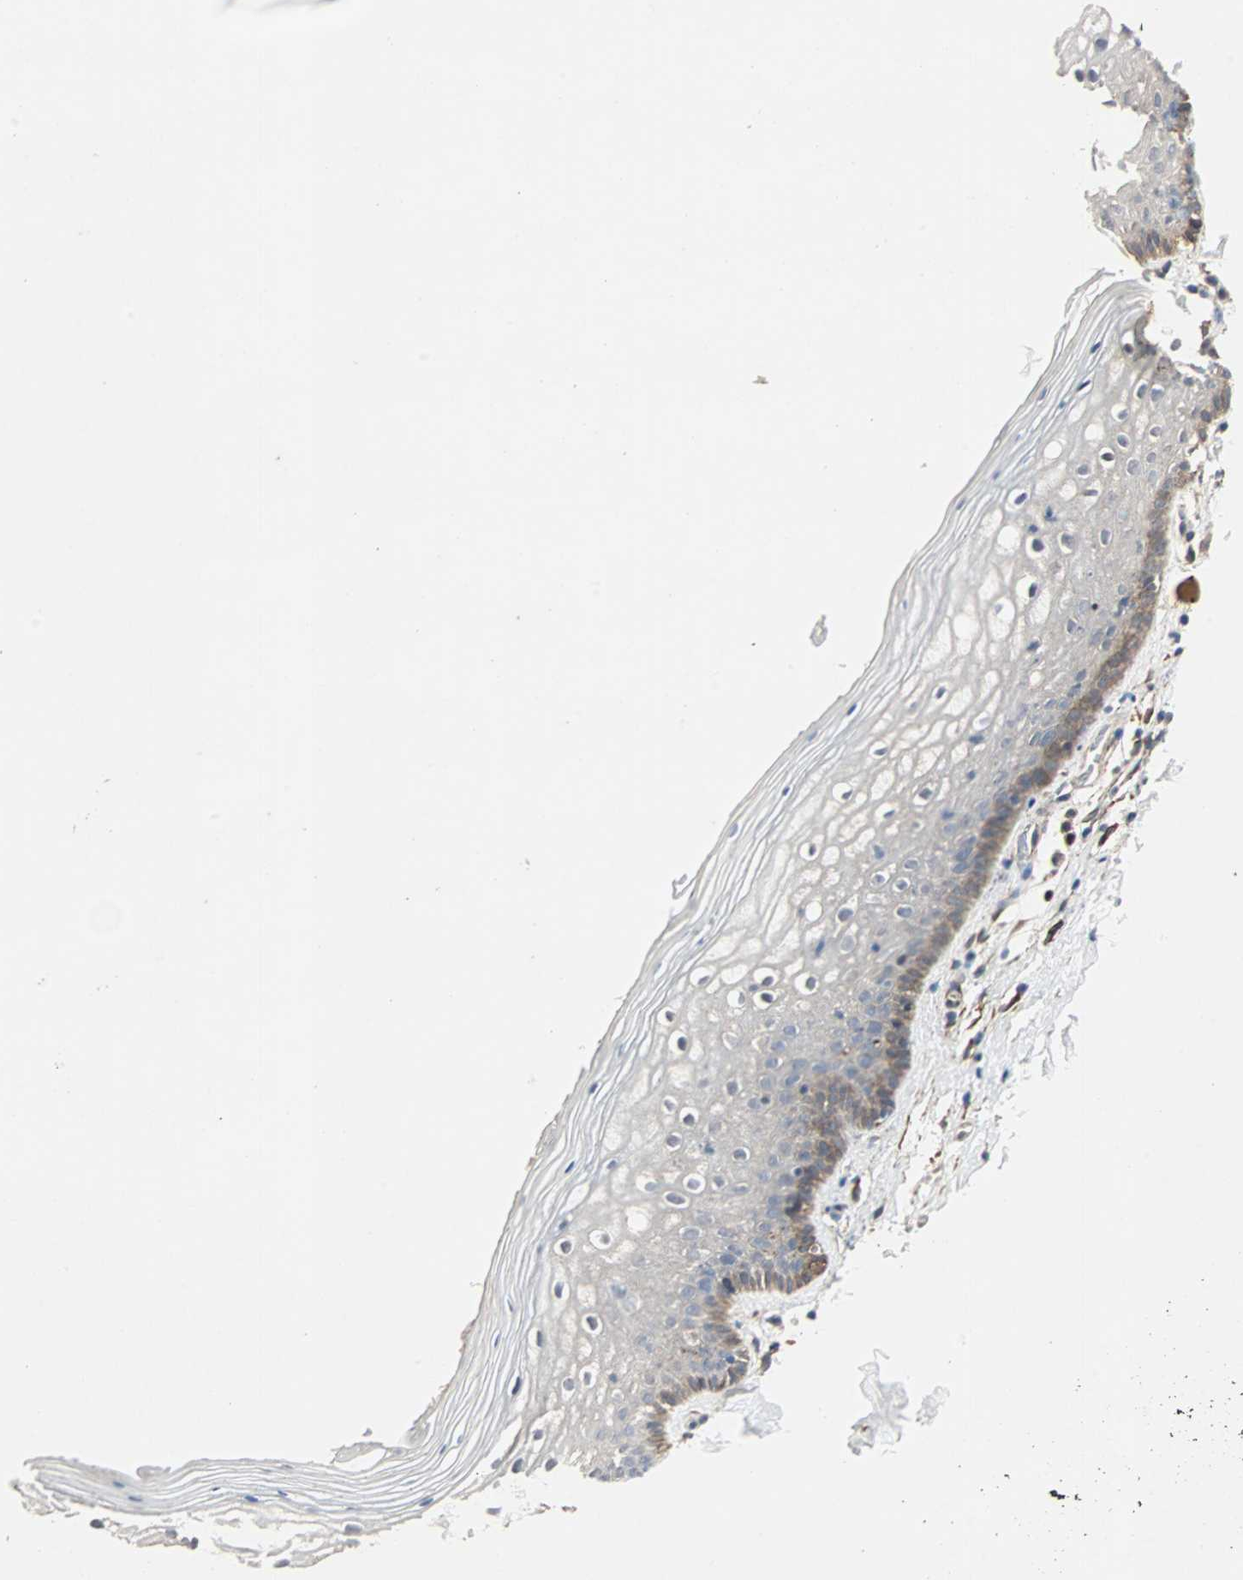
{"staining": {"intensity": "negative", "quantity": "none", "location": "none"}, "tissue": "vagina", "cell_type": "Squamous epithelial cells", "image_type": "normal", "snomed": [{"axis": "morphology", "description": "Normal tissue, NOS"}, {"axis": "topography", "description": "Vagina"}], "caption": "Immunohistochemistry (IHC) of benign human vagina displays no expression in squamous epithelial cells. (Immunohistochemistry (IHC), brightfield microscopy, high magnification).", "gene": "TRPV4", "patient": {"sex": "female", "age": 46}}